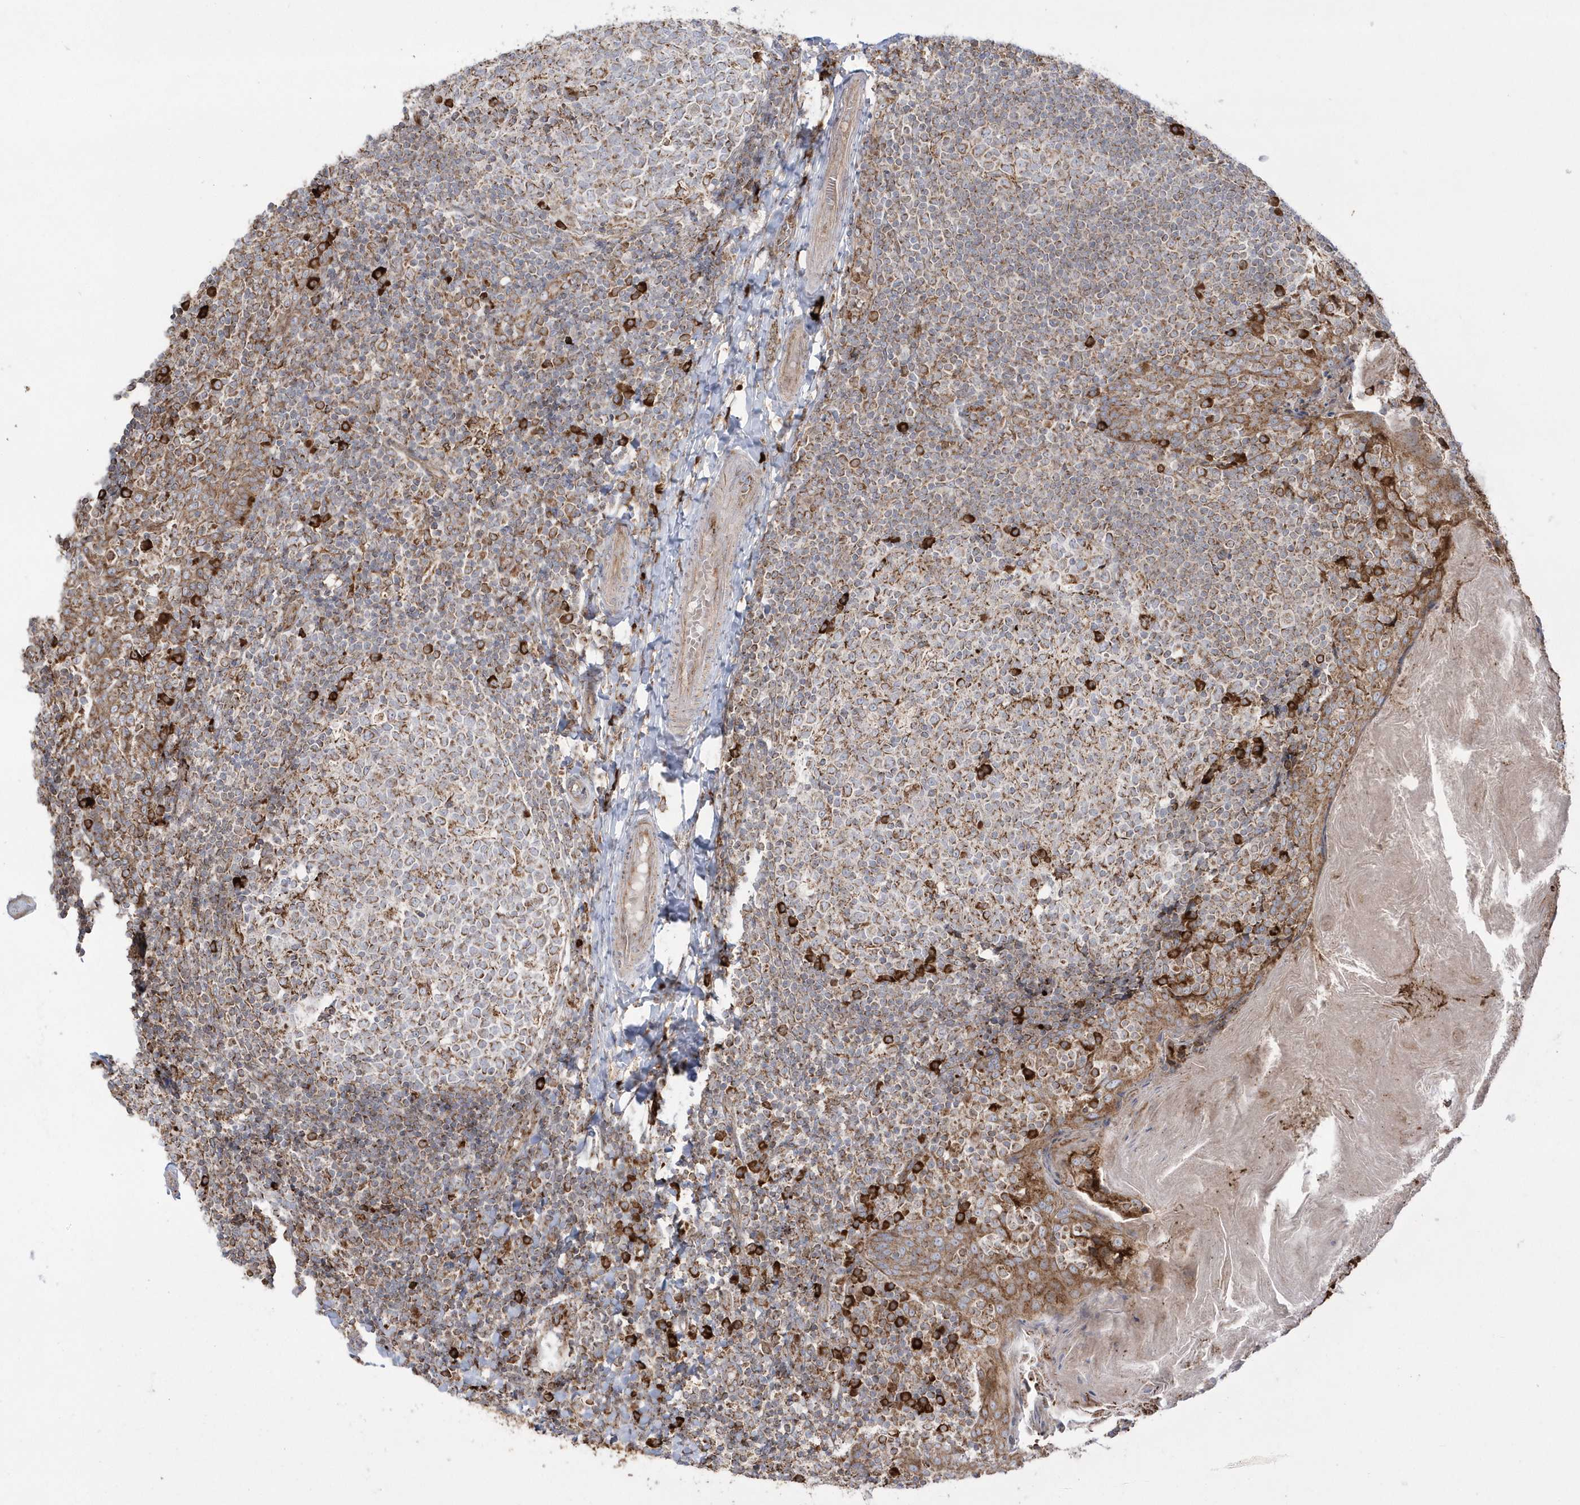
{"staining": {"intensity": "moderate", "quantity": "25%-75%", "location": "cytoplasmic/membranous"}, "tissue": "tonsil", "cell_type": "Germinal center cells", "image_type": "normal", "snomed": [{"axis": "morphology", "description": "Normal tissue, NOS"}, {"axis": "topography", "description": "Tonsil"}], "caption": "A brown stain shows moderate cytoplasmic/membranous expression of a protein in germinal center cells of normal tonsil.", "gene": "SH3BP2", "patient": {"sex": "female", "age": 19}}